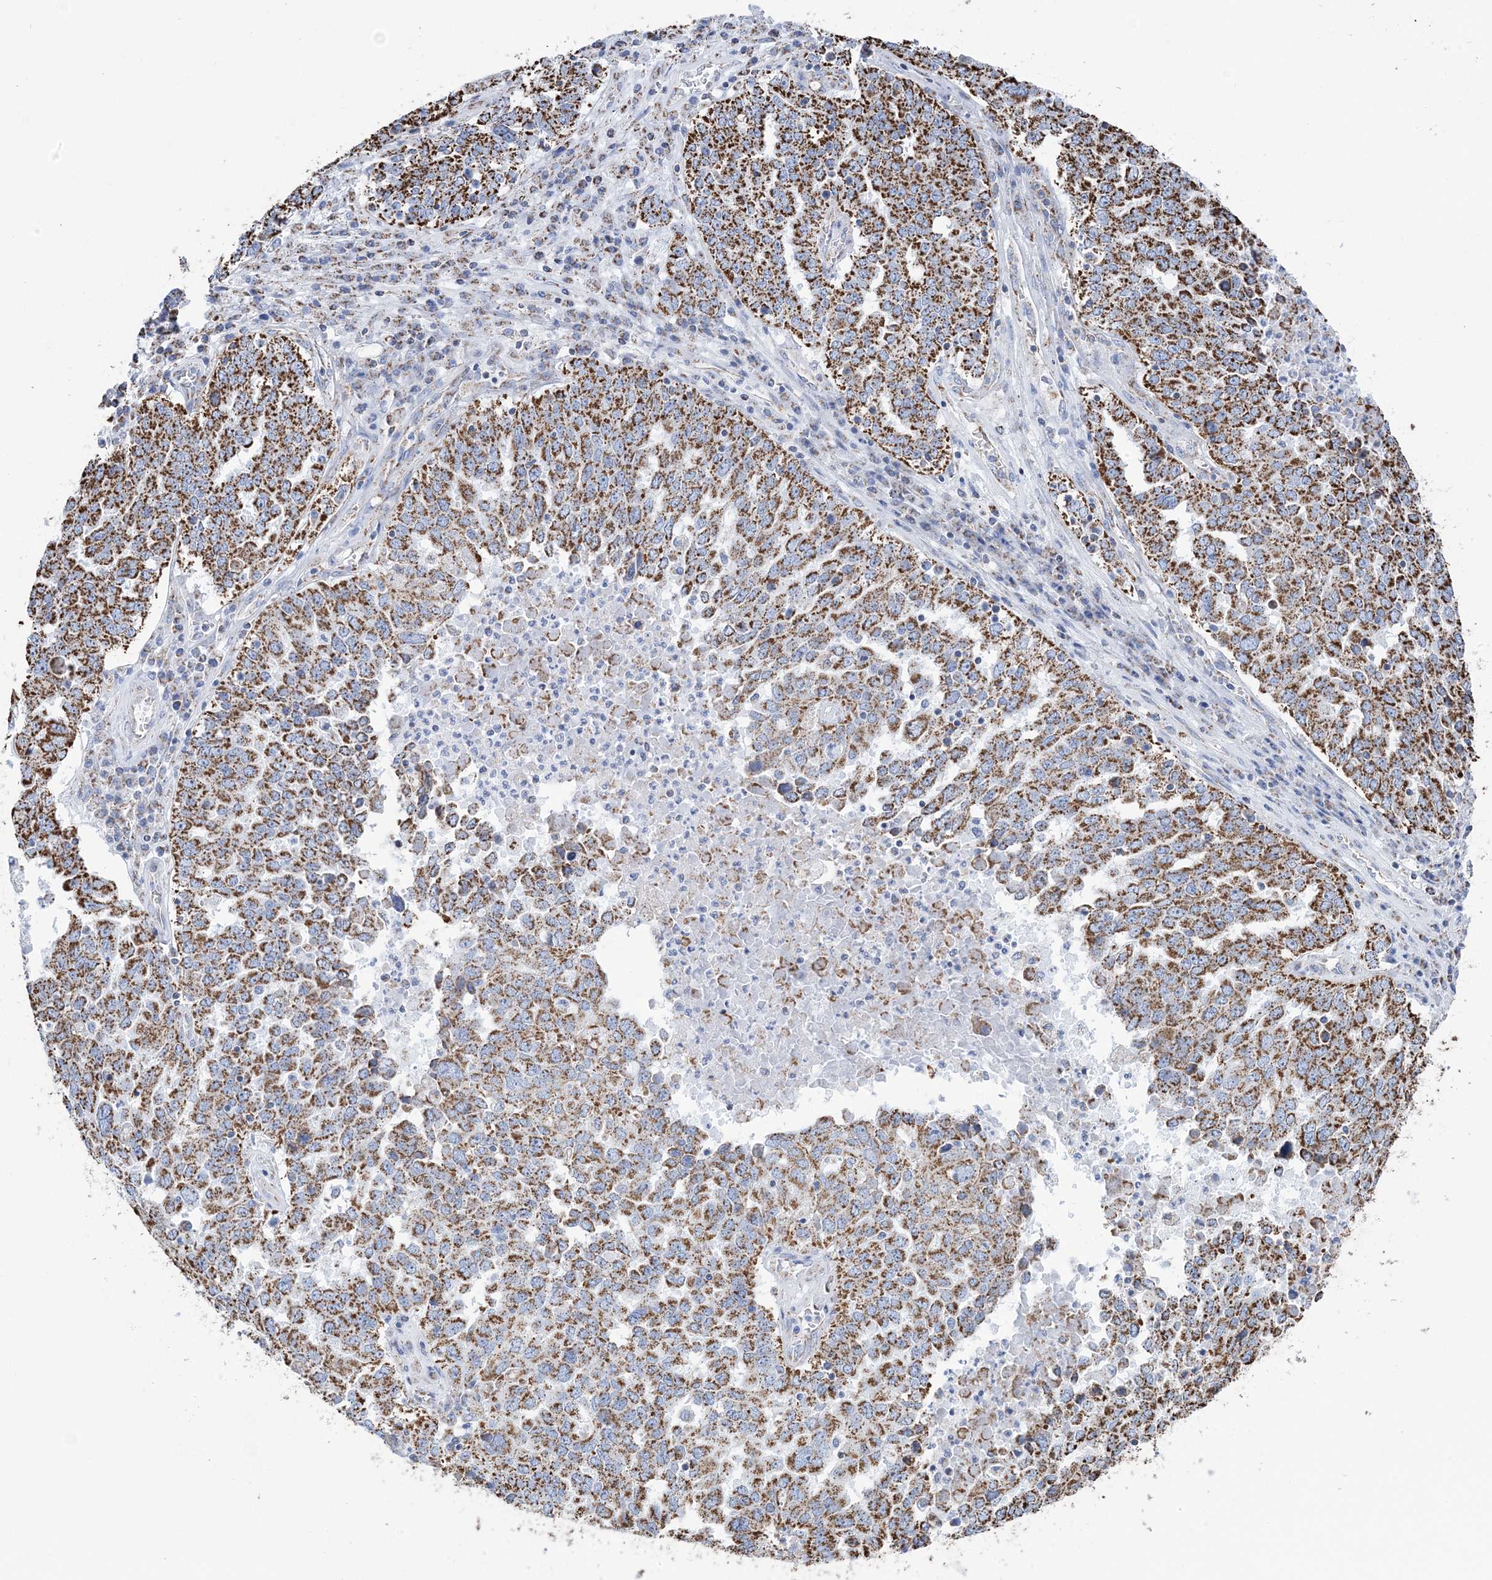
{"staining": {"intensity": "moderate", "quantity": ">75%", "location": "cytoplasmic/membranous"}, "tissue": "ovarian cancer", "cell_type": "Tumor cells", "image_type": "cancer", "snomed": [{"axis": "morphology", "description": "Carcinoma, endometroid"}, {"axis": "topography", "description": "Ovary"}], "caption": "Ovarian cancer (endometroid carcinoma) stained with immunohistochemistry (IHC) exhibits moderate cytoplasmic/membranous expression in approximately >75% of tumor cells. (DAB = brown stain, brightfield microscopy at high magnification).", "gene": "GTPBP8", "patient": {"sex": "female", "age": 62}}